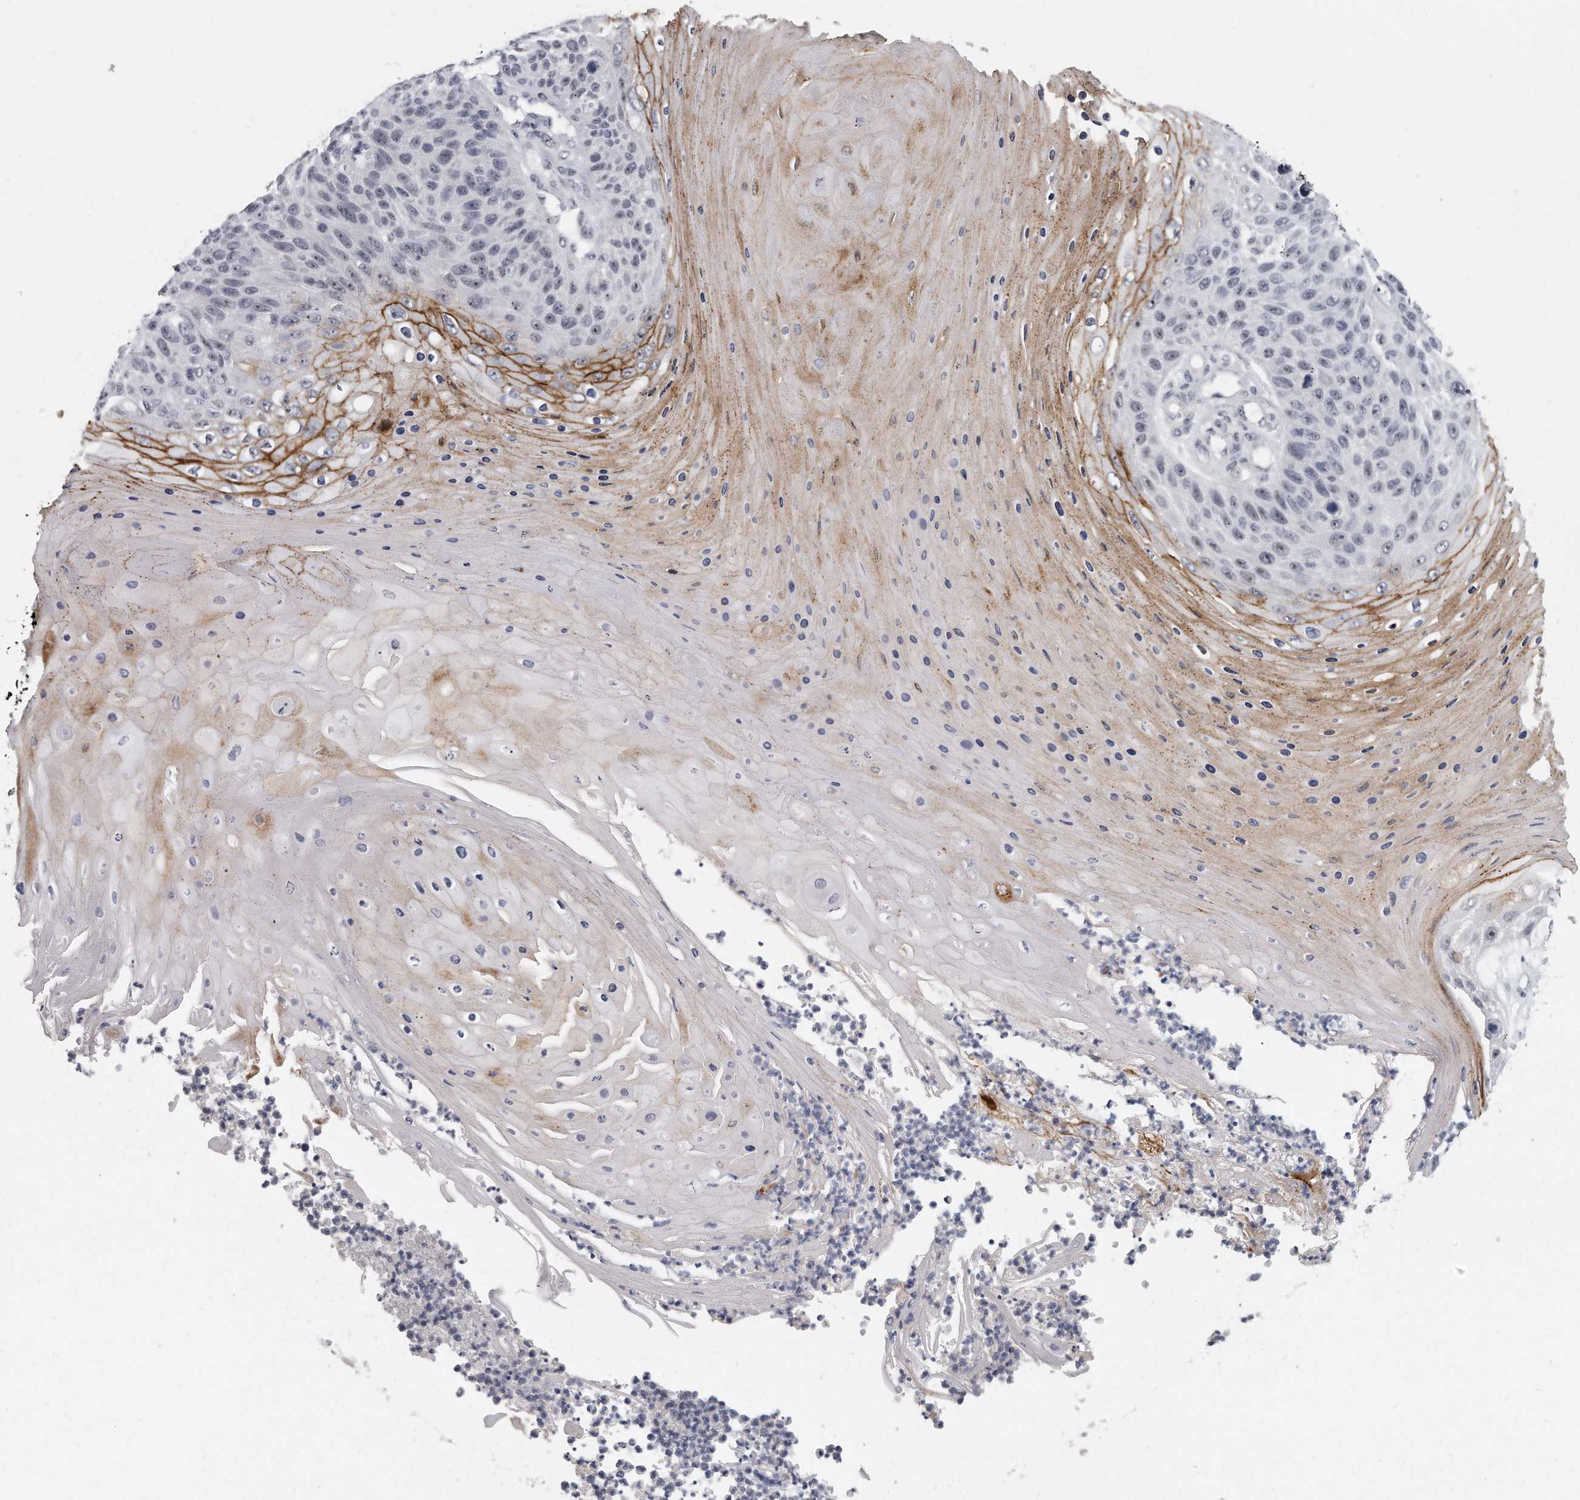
{"staining": {"intensity": "moderate", "quantity": "<25%", "location": "cytoplasmic/membranous"}, "tissue": "skin cancer", "cell_type": "Tumor cells", "image_type": "cancer", "snomed": [{"axis": "morphology", "description": "Squamous cell carcinoma, NOS"}, {"axis": "topography", "description": "Skin"}], "caption": "A photomicrograph of human squamous cell carcinoma (skin) stained for a protein displays moderate cytoplasmic/membranous brown staining in tumor cells.", "gene": "TFCP2L1", "patient": {"sex": "female", "age": 88}}